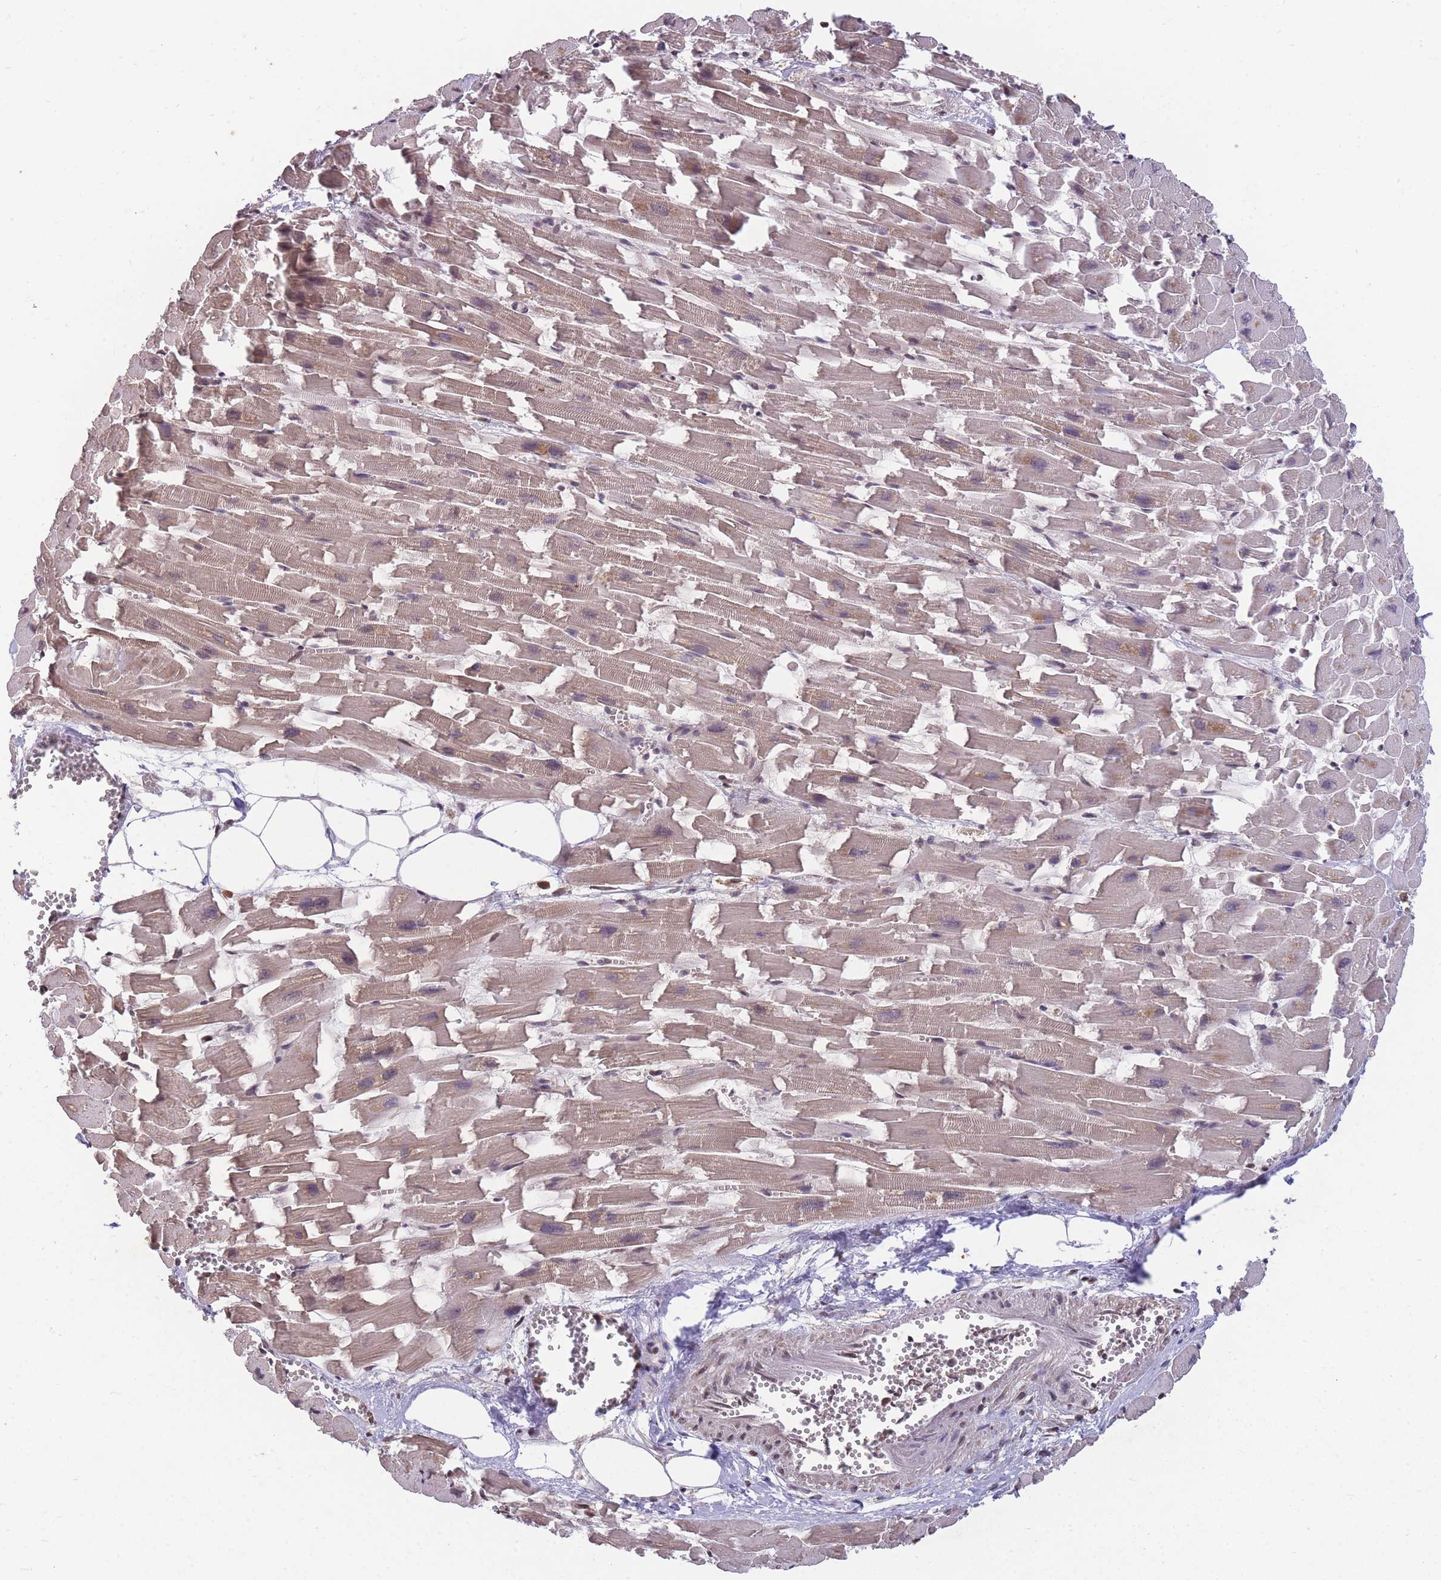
{"staining": {"intensity": "moderate", "quantity": ">75%", "location": "cytoplasmic/membranous,nuclear"}, "tissue": "heart muscle", "cell_type": "Cardiomyocytes", "image_type": "normal", "snomed": [{"axis": "morphology", "description": "Normal tissue, NOS"}, {"axis": "topography", "description": "Heart"}], "caption": "Immunohistochemistry (IHC) photomicrograph of benign heart muscle: heart muscle stained using IHC shows medium levels of moderate protein expression localized specifically in the cytoplasmic/membranous,nuclear of cardiomyocytes, appearing as a cytoplasmic/membranous,nuclear brown color.", "gene": "GGT5", "patient": {"sex": "female", "age": 64}}